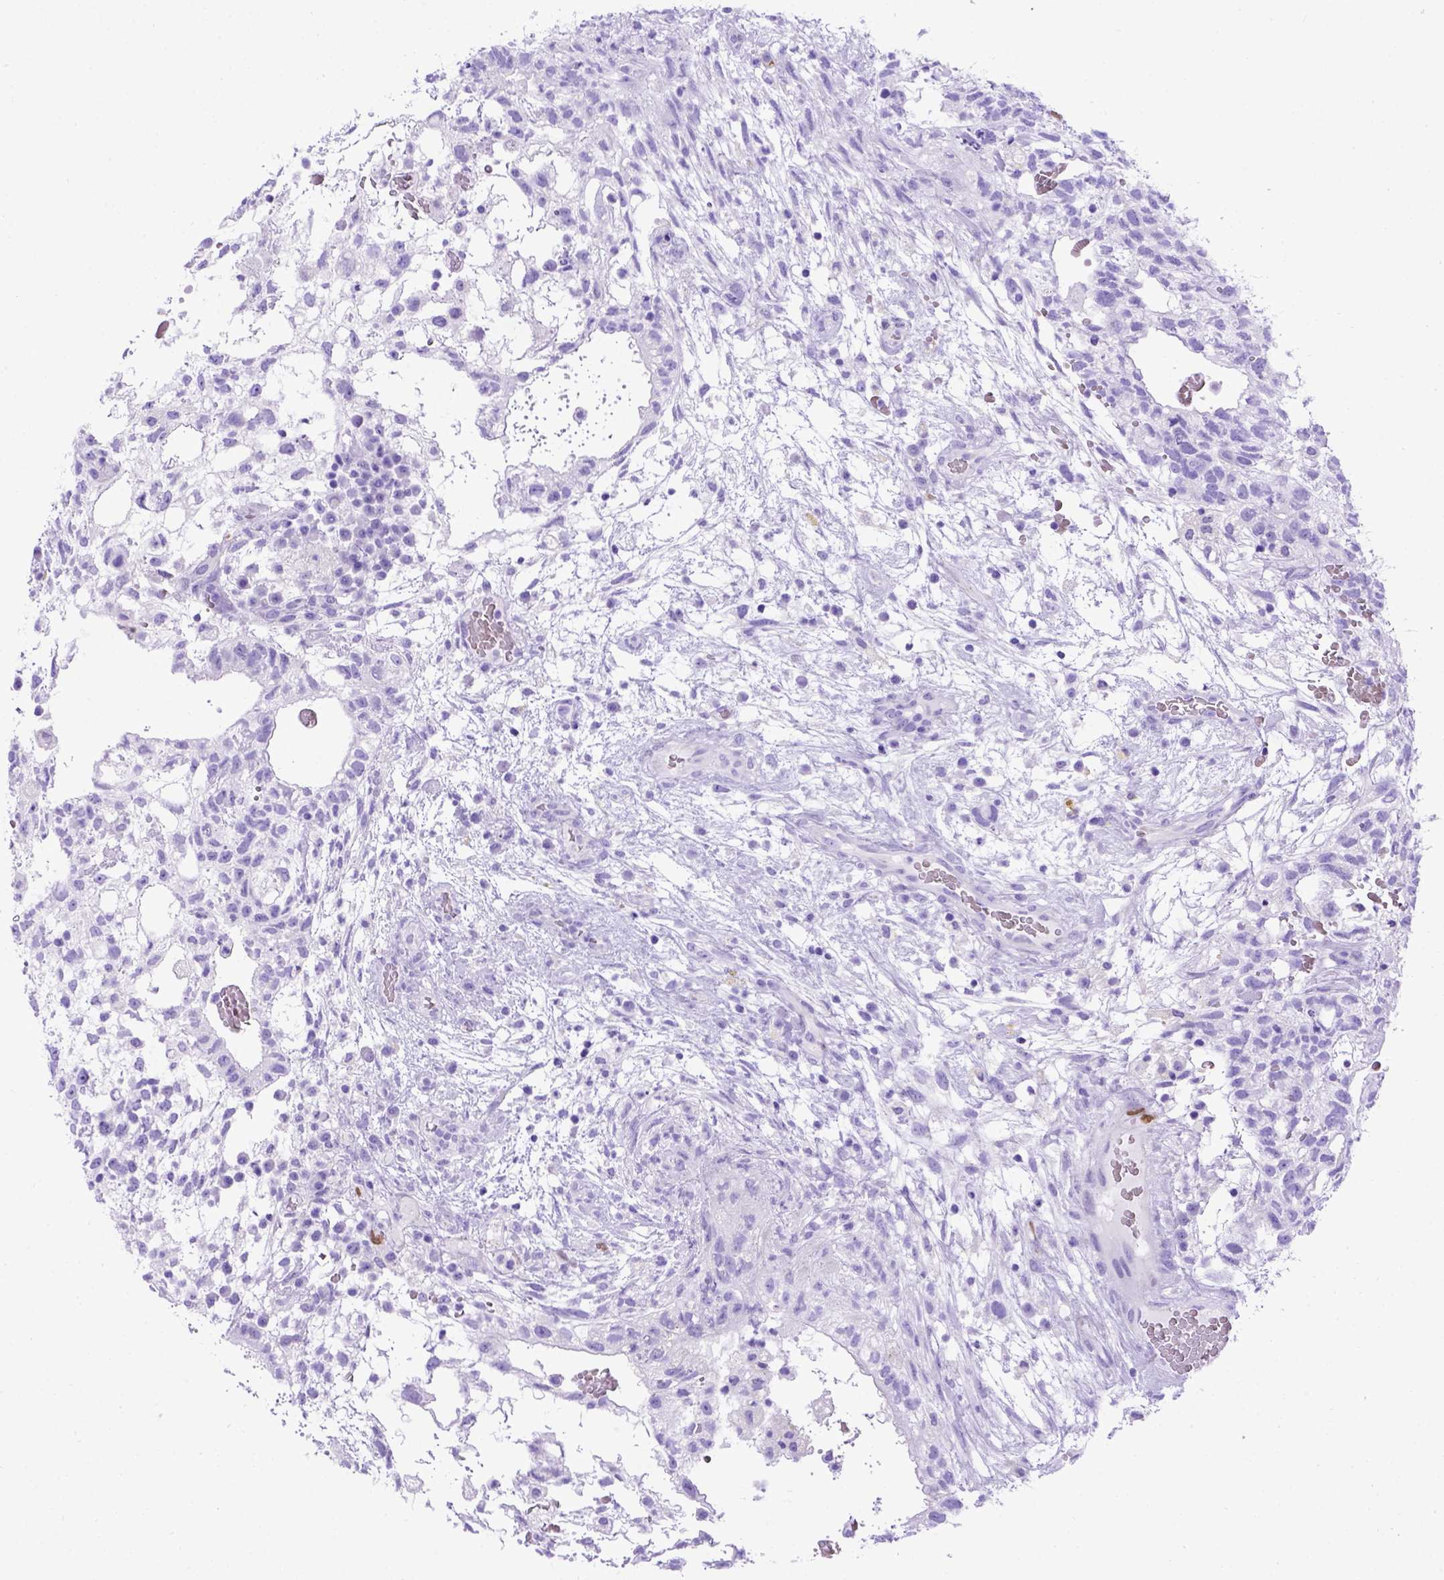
{"staining": {"intensity": "negative", "quantity": "none", "location": "none"}, "tissue": "testis cancer", "cell_type": "Tumor cells", "image_type": "cancer", "snomed": [{"axis": "morphology", "description": "Normal tissue, NOS"}, {"axis": "morphology", "description": "Carcinoma, Embryonal, NOS"}, {"axis": "topography", "description": "Testis"}], "caption": "Immunohistochemistry of human embryonal carcinoma (testis) demonstrates no staining in tumor cells.", "gene": "MEOX2", "patient": {"sex": "male", "age": 32}}